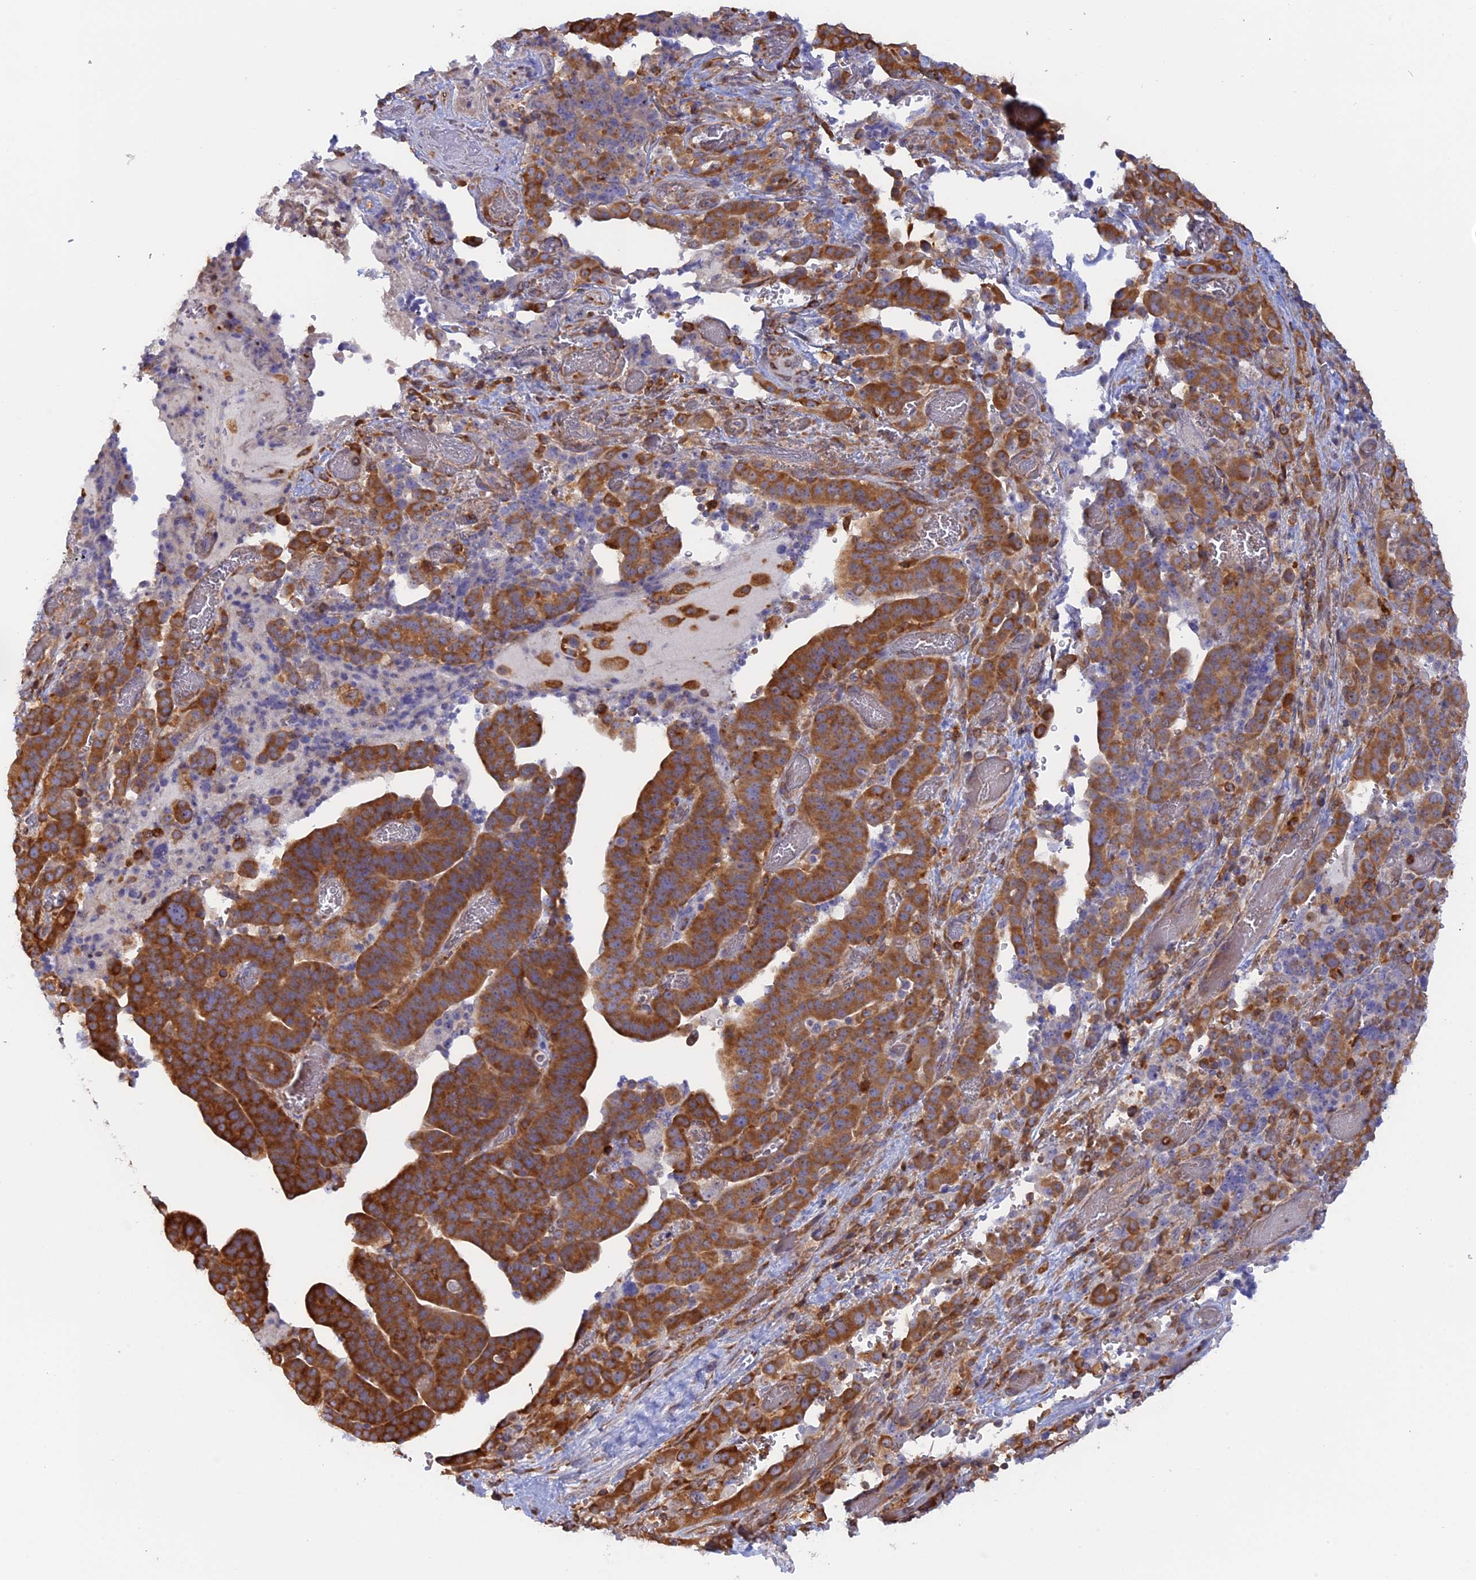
{"staining": {"intensity": "strong", "quantity": ">75%", "location": "cytoplasmic/membranous"}, "tissue": "stomach cancer", "cell_type": "Tumor cells", "image_type": "cancer", "snomed": [{"axis": "morphology", "description": "Adenocarcinoma, NOS"}, {"axis": "topography", "description": "Stomach"}], "caption": "DAB immunohistochemical staining of human adenocarcinoma (stomach) reveals strong cytoplasmic/membranous protein staining in about >75% of tumor cells.", "gene": "GMIP", "patient": {"sex": "male", "age": 48}}